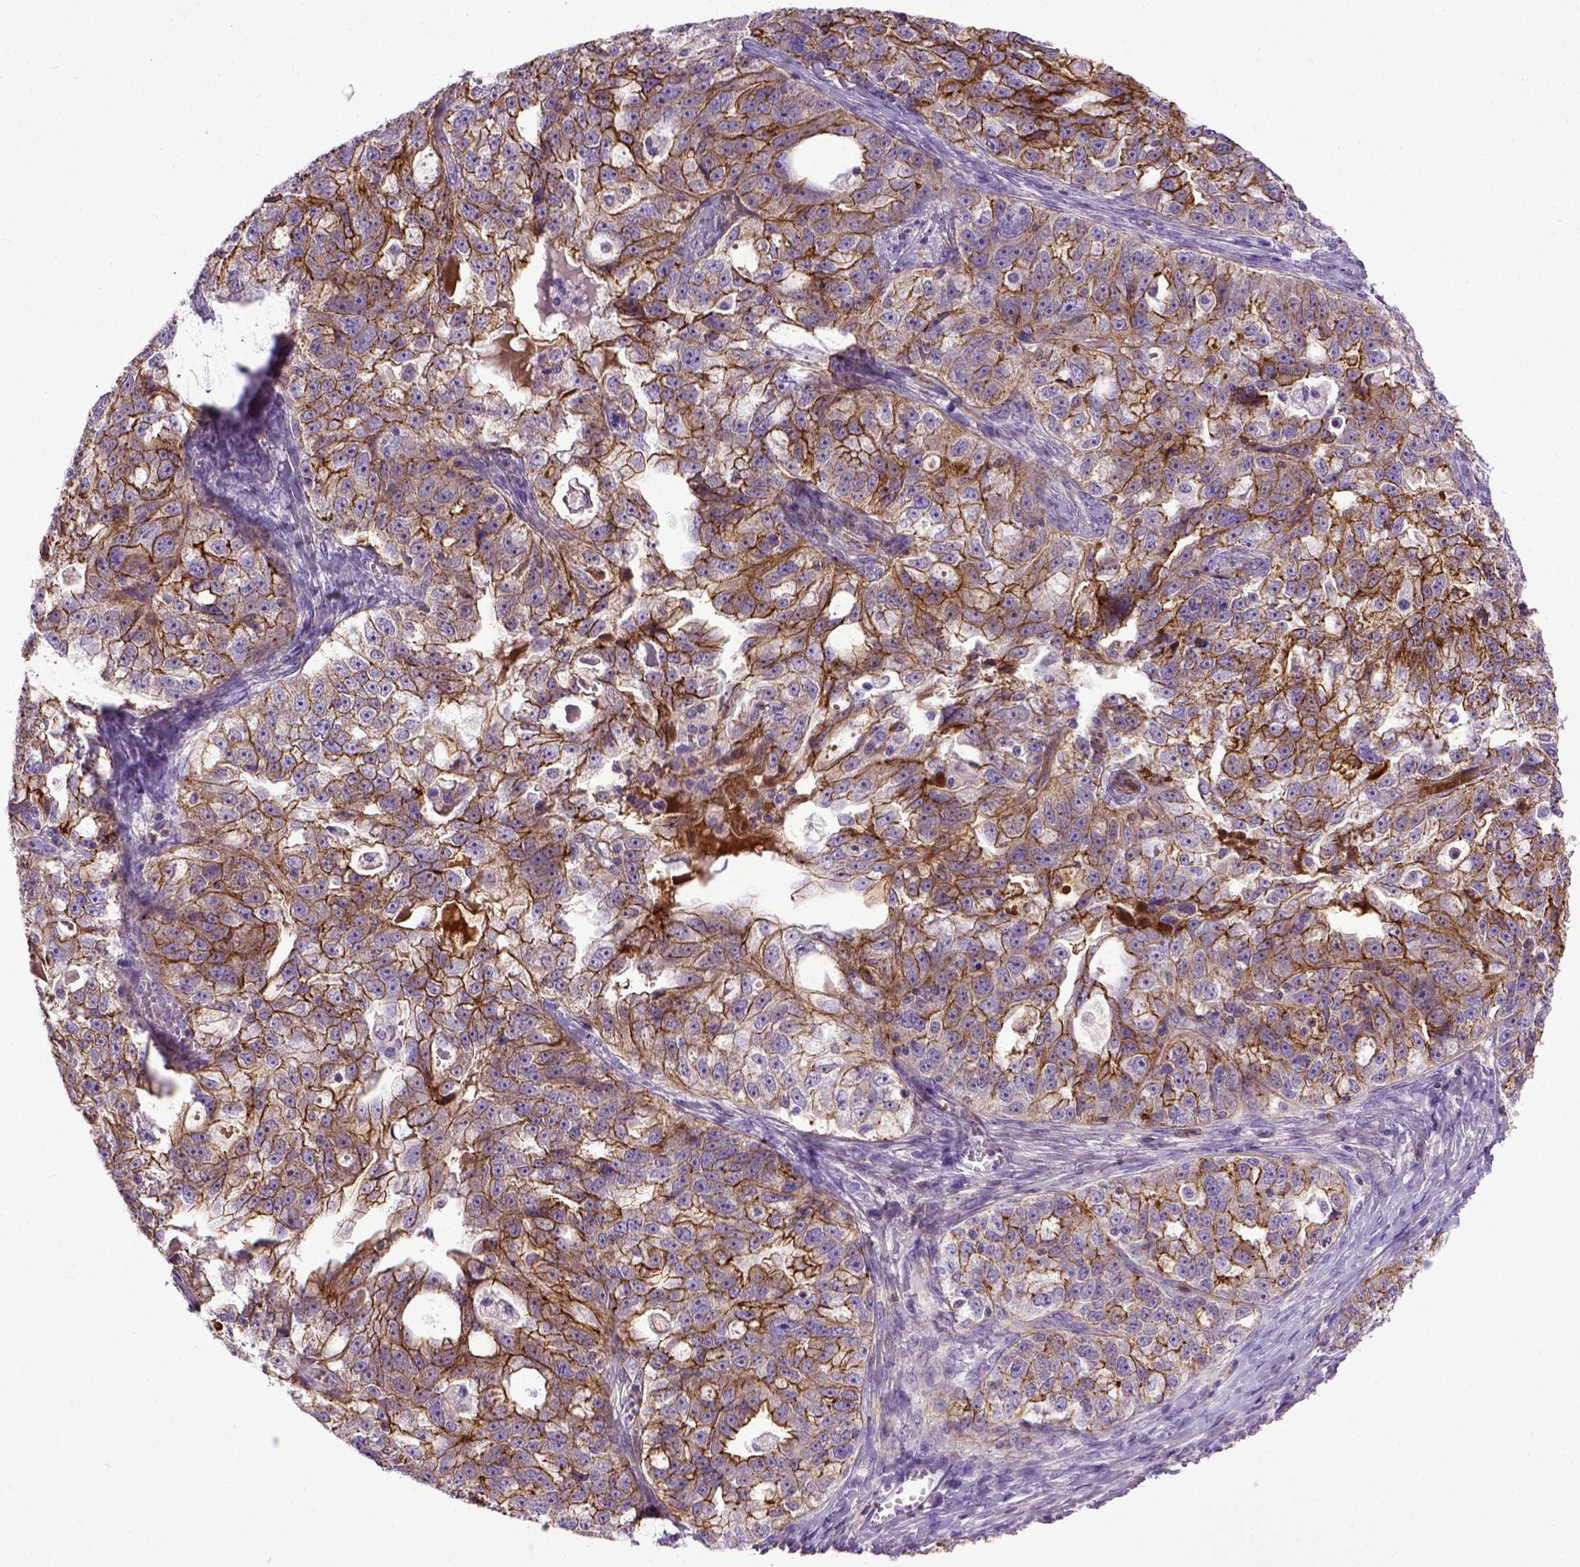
{"staining": {"intensity": "moderate", "quantity": ">75%", "location": "cytoplasmic/membranous"}, "tissue": "ovarian cancer", "cell_type": "Tumor cells", "image_type": "cancer", "snomed": [{"axis": "morphology", "description": "Cystadenocarcinoma, serous, NOS"}, {"axis": "topography", "description": "Ovary"}], "caption": "The histopathology image exhibits immunohistochemical staining of serous cystadenocarcinoma (ovarian). There is moderate cytoplasmic/membranous positivity is present in about >75% of tumor cells.", "gene": "CDH1", "patient": {"sex": "female", "age": 51}}